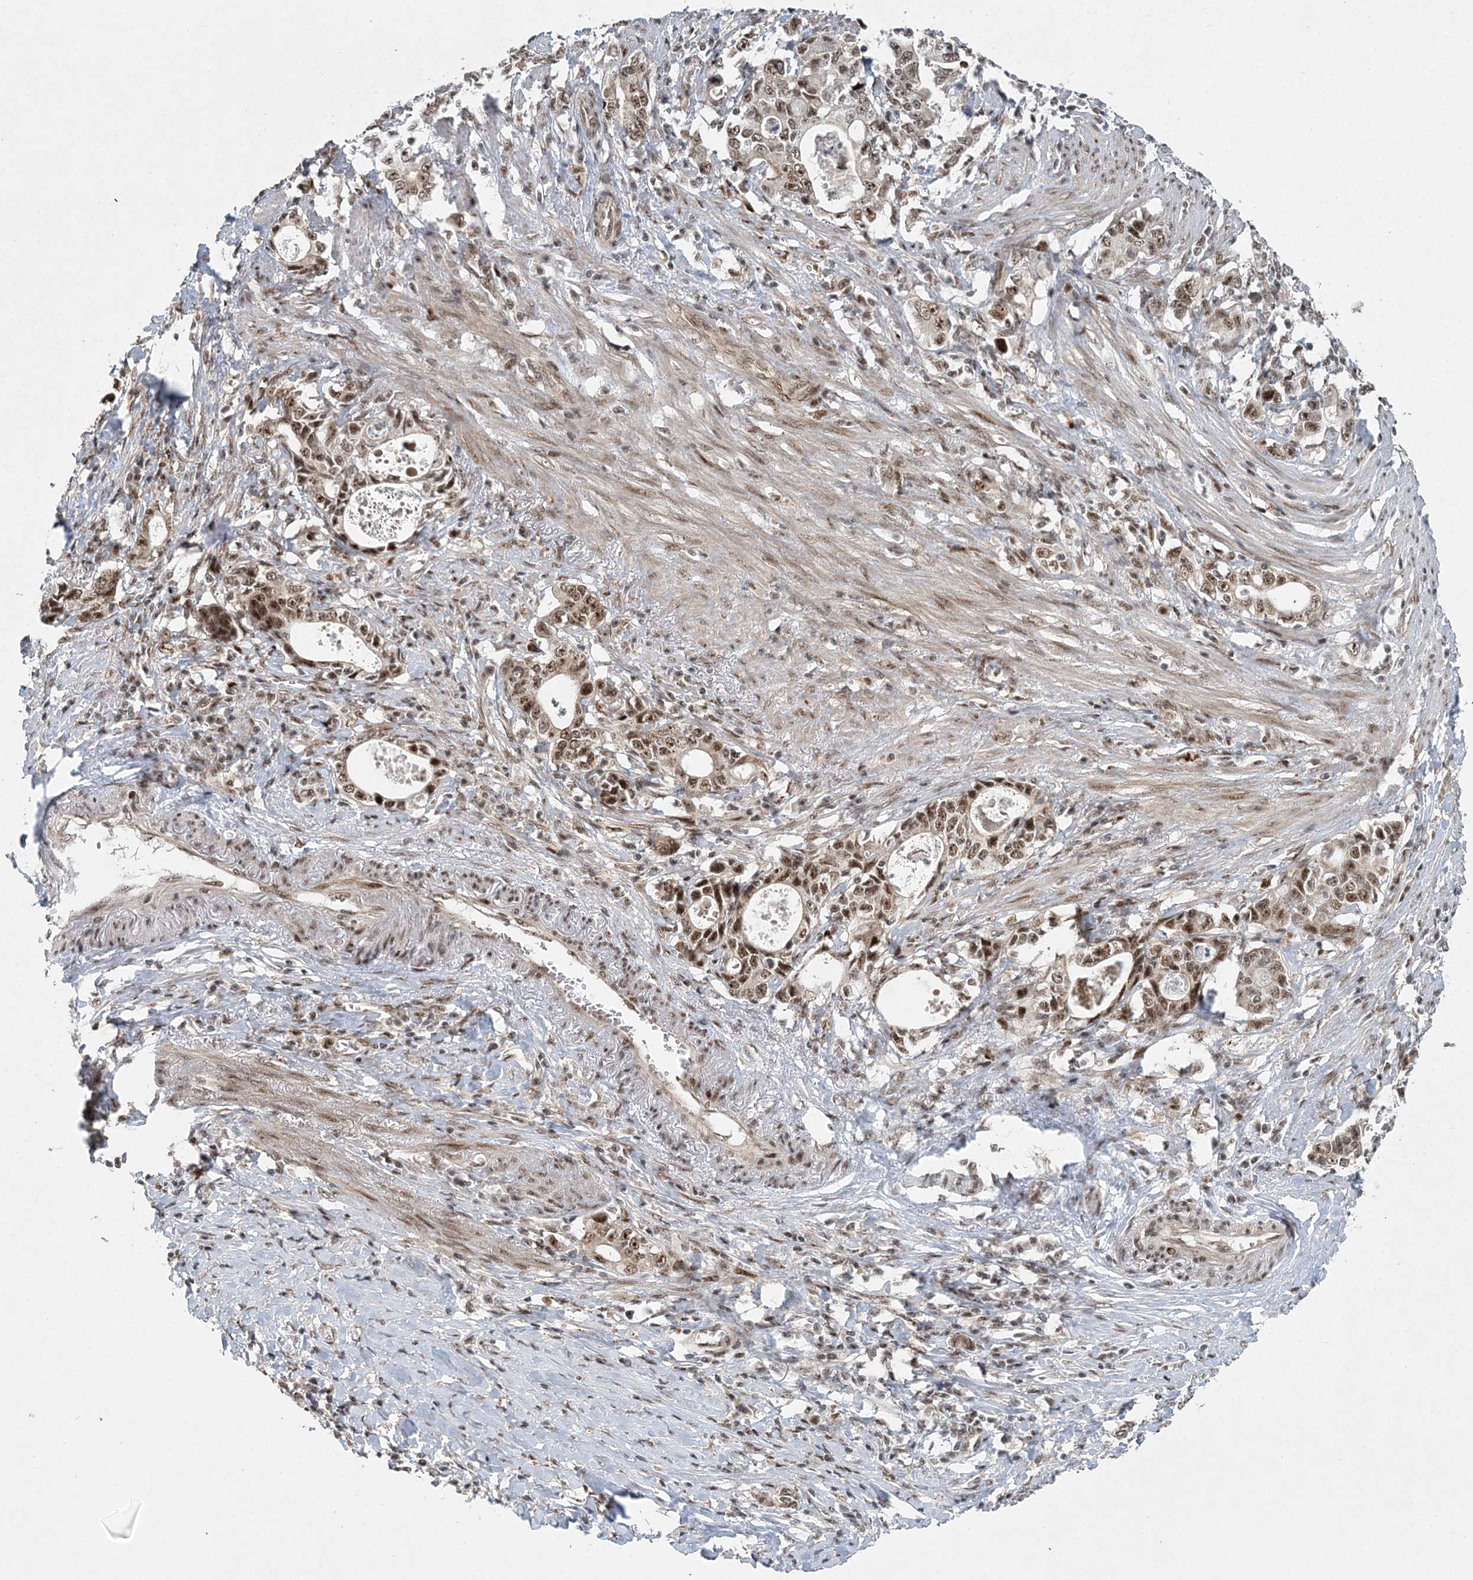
{"staining": {"intensity": "moderate", "quantity": ">75%", "location": "nuclear"}, "tissue": "stomach cancer", "cell_type": "Tumor cells", "image_type": "cancer", "snomed": [{"axis": "morphology", "description": "Adenocarcinoma, NOS"}, {"axis": "topography", "description": "Stomach, lower"}], "caption": "Protein expression analysis of human stomach cancer reveals moderate nuclear expression in approximately >75% of tumor cells. The staining is performed using DAB brown chromogen to label protein expression. The nuclei are counter-stained blue using hematoxylin.", "gene": "CWC22", "patient": {"sex": "female", "age": 72}}